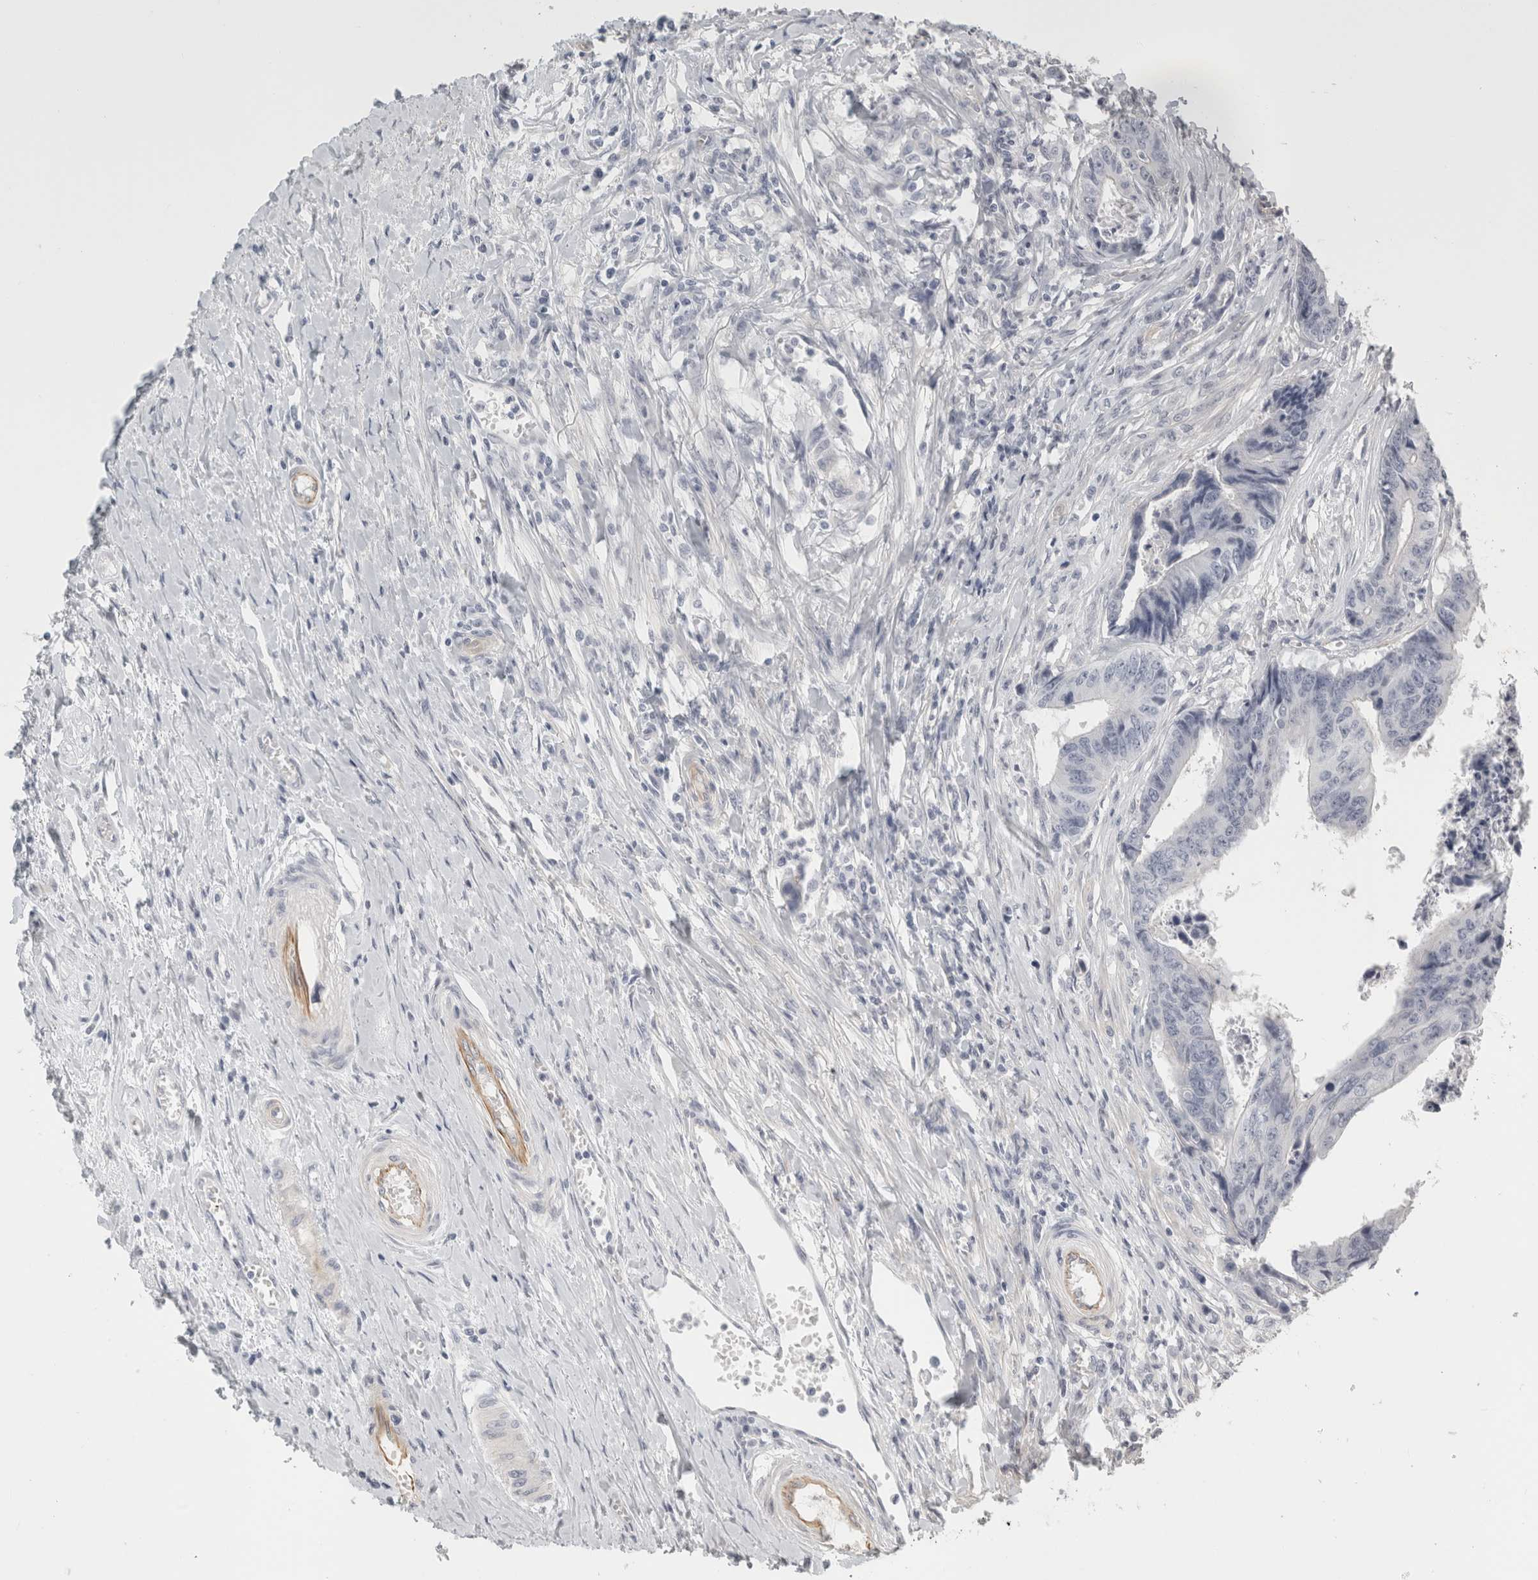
{"staining": {"intensity": "negative", "quantity": "none", "location": "none"}, "tissue": "colorectal cancer", "cell_type": "Tumor cells", "image_type": "cancer", "snomed": [{"axis": "morphology", "description": "Adenocarcinoma, NOS"}, {"axis": "topography", "description": "Rectum"}], "caption": "Immunohistochemistry (IHC) photomicrograph of adenocarcinoma (colorectal) stained for a protein (brown), which shows no staining in tumor cells.", "gene": "FBLIM1", "patient": {"sex": "male", "age": 84}}